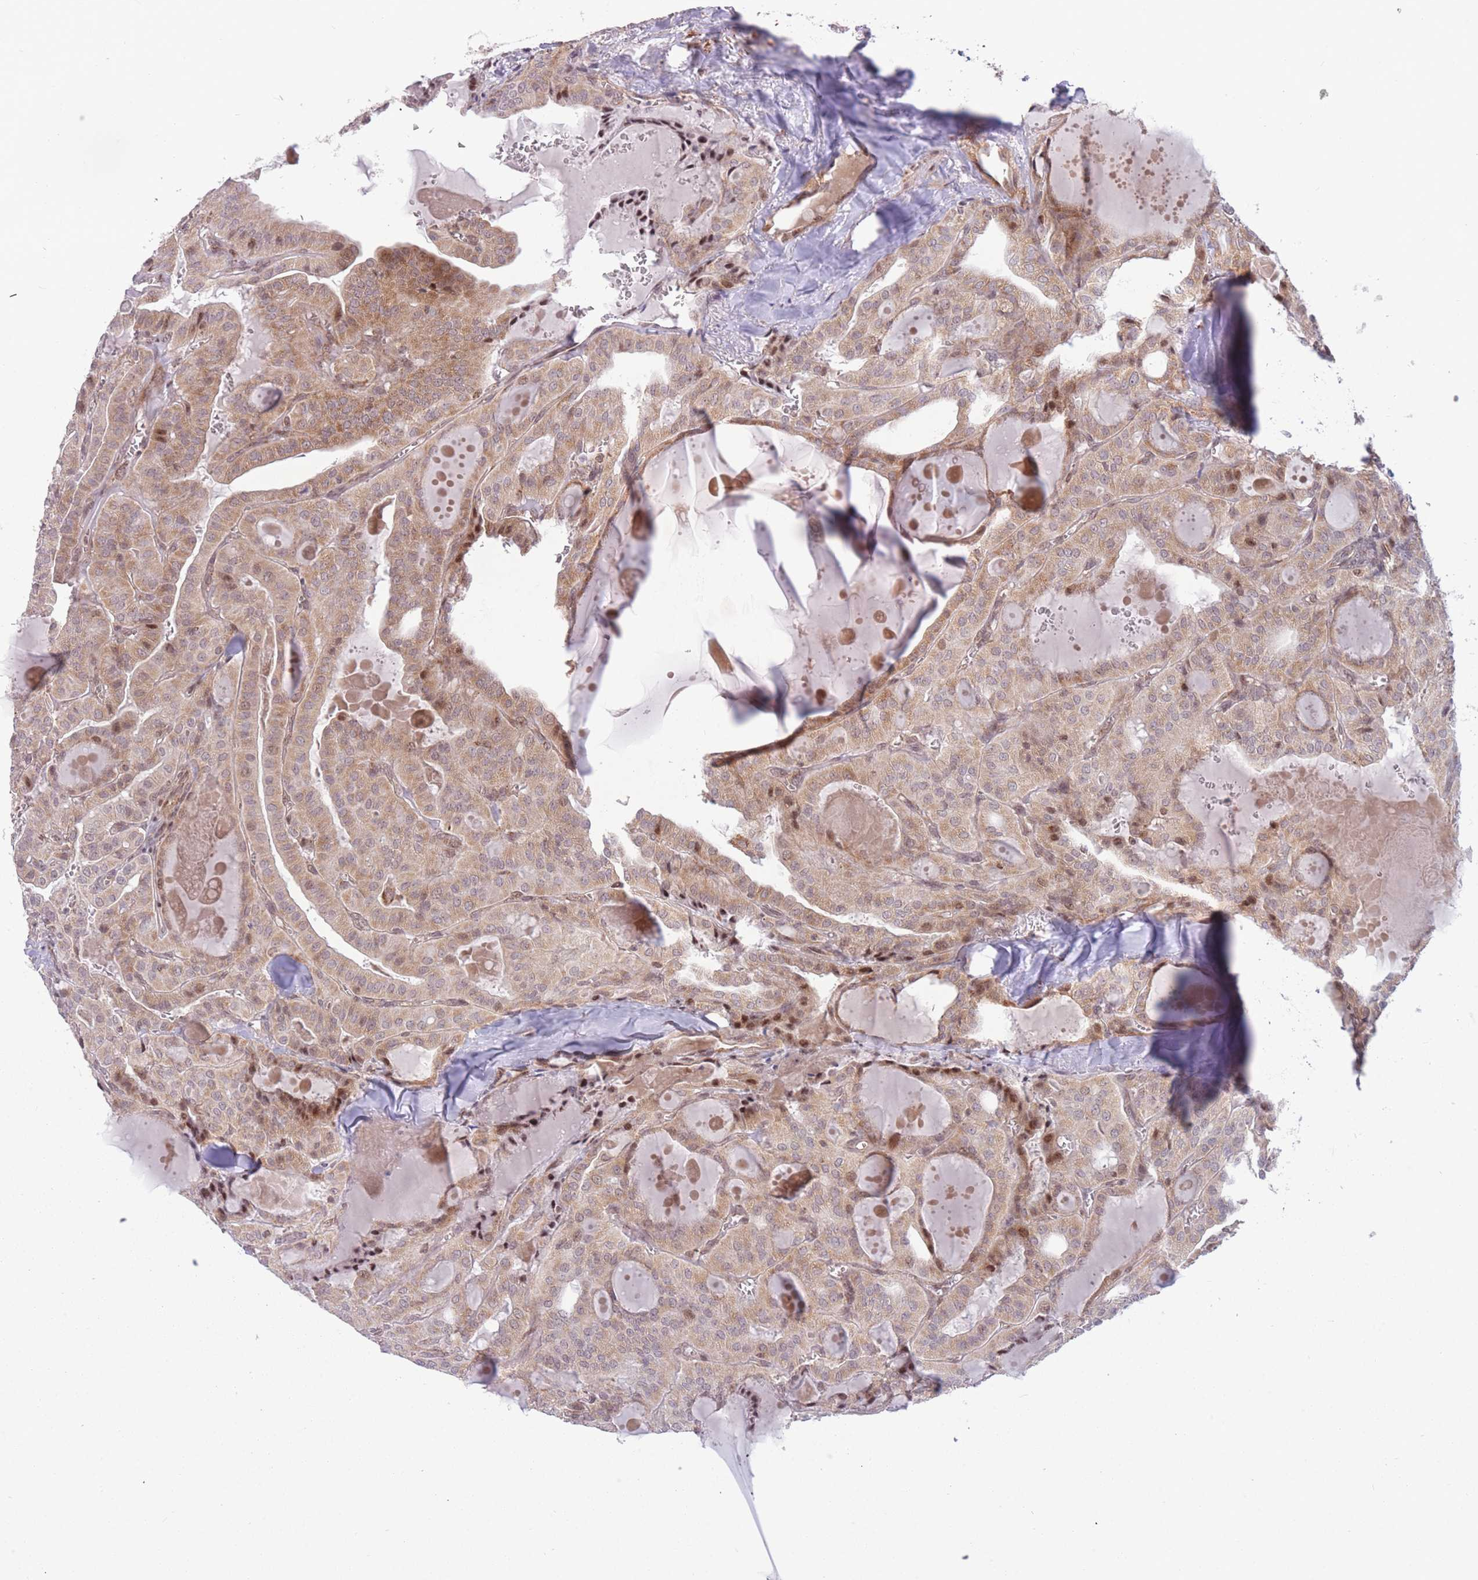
{"staining": {"intensity": "moderate", "quantity": ">75%", "location": "cytoplasmic/membranous"}, "tissue": "thyroid cancer", "cell_type": "Tumor cells", "image_type": "cancer", "snomed": [{"axis": "morphology", "description": "Papillary adenocarcinoma, NOS"}, {"axis": "topography", "description": "Thyroid gland"}], "caption": "A brown stain highlights moderate cytoplasmic/membranous expression of a protein in human papillary adenocarcinoma (thyroid) tumor cells. Immunohistochemistry stains the protein in brown and the nuclei are stained blue.", "gene": "DPYSL4", "patient": {"sex": "male", "age": 52}}